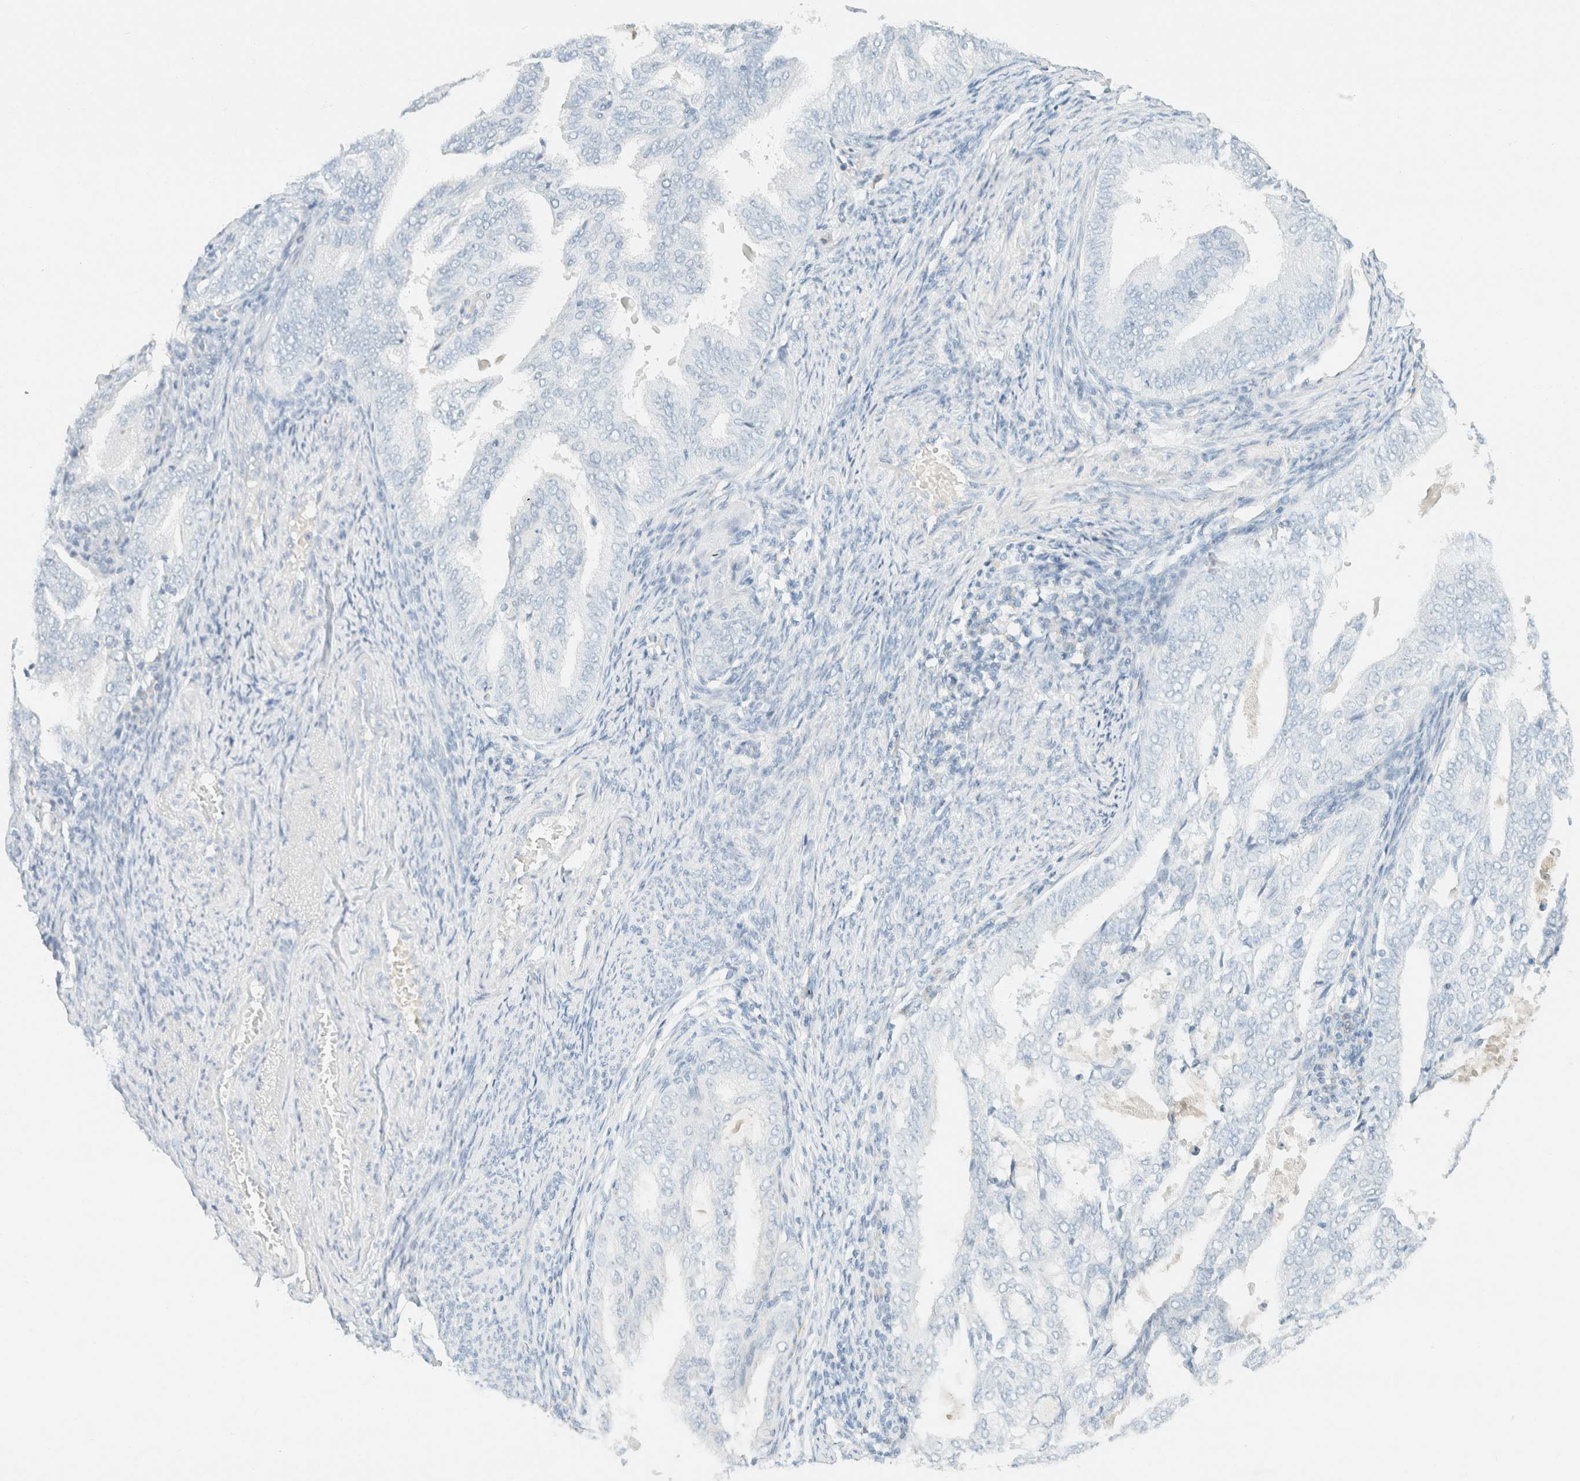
{"staining": {"intensity": "negative", "quantity": "none", "location": "none"}, "tissue": "endometrial cancer", "cell_type": "Tumor cells", "image_type": "cancer", "snomed": [{"axis": "morphology", "description": "Adenocarcinoma, NOS"}, {"axis": "topography", "description": "Endometrium"}], "caption": "Immunohistochemical staining of human endometrial cancer exhibits no significant staining in tumor cells.", "gene": "GPA33", "patient": {"sex": "female", "age": 58}}